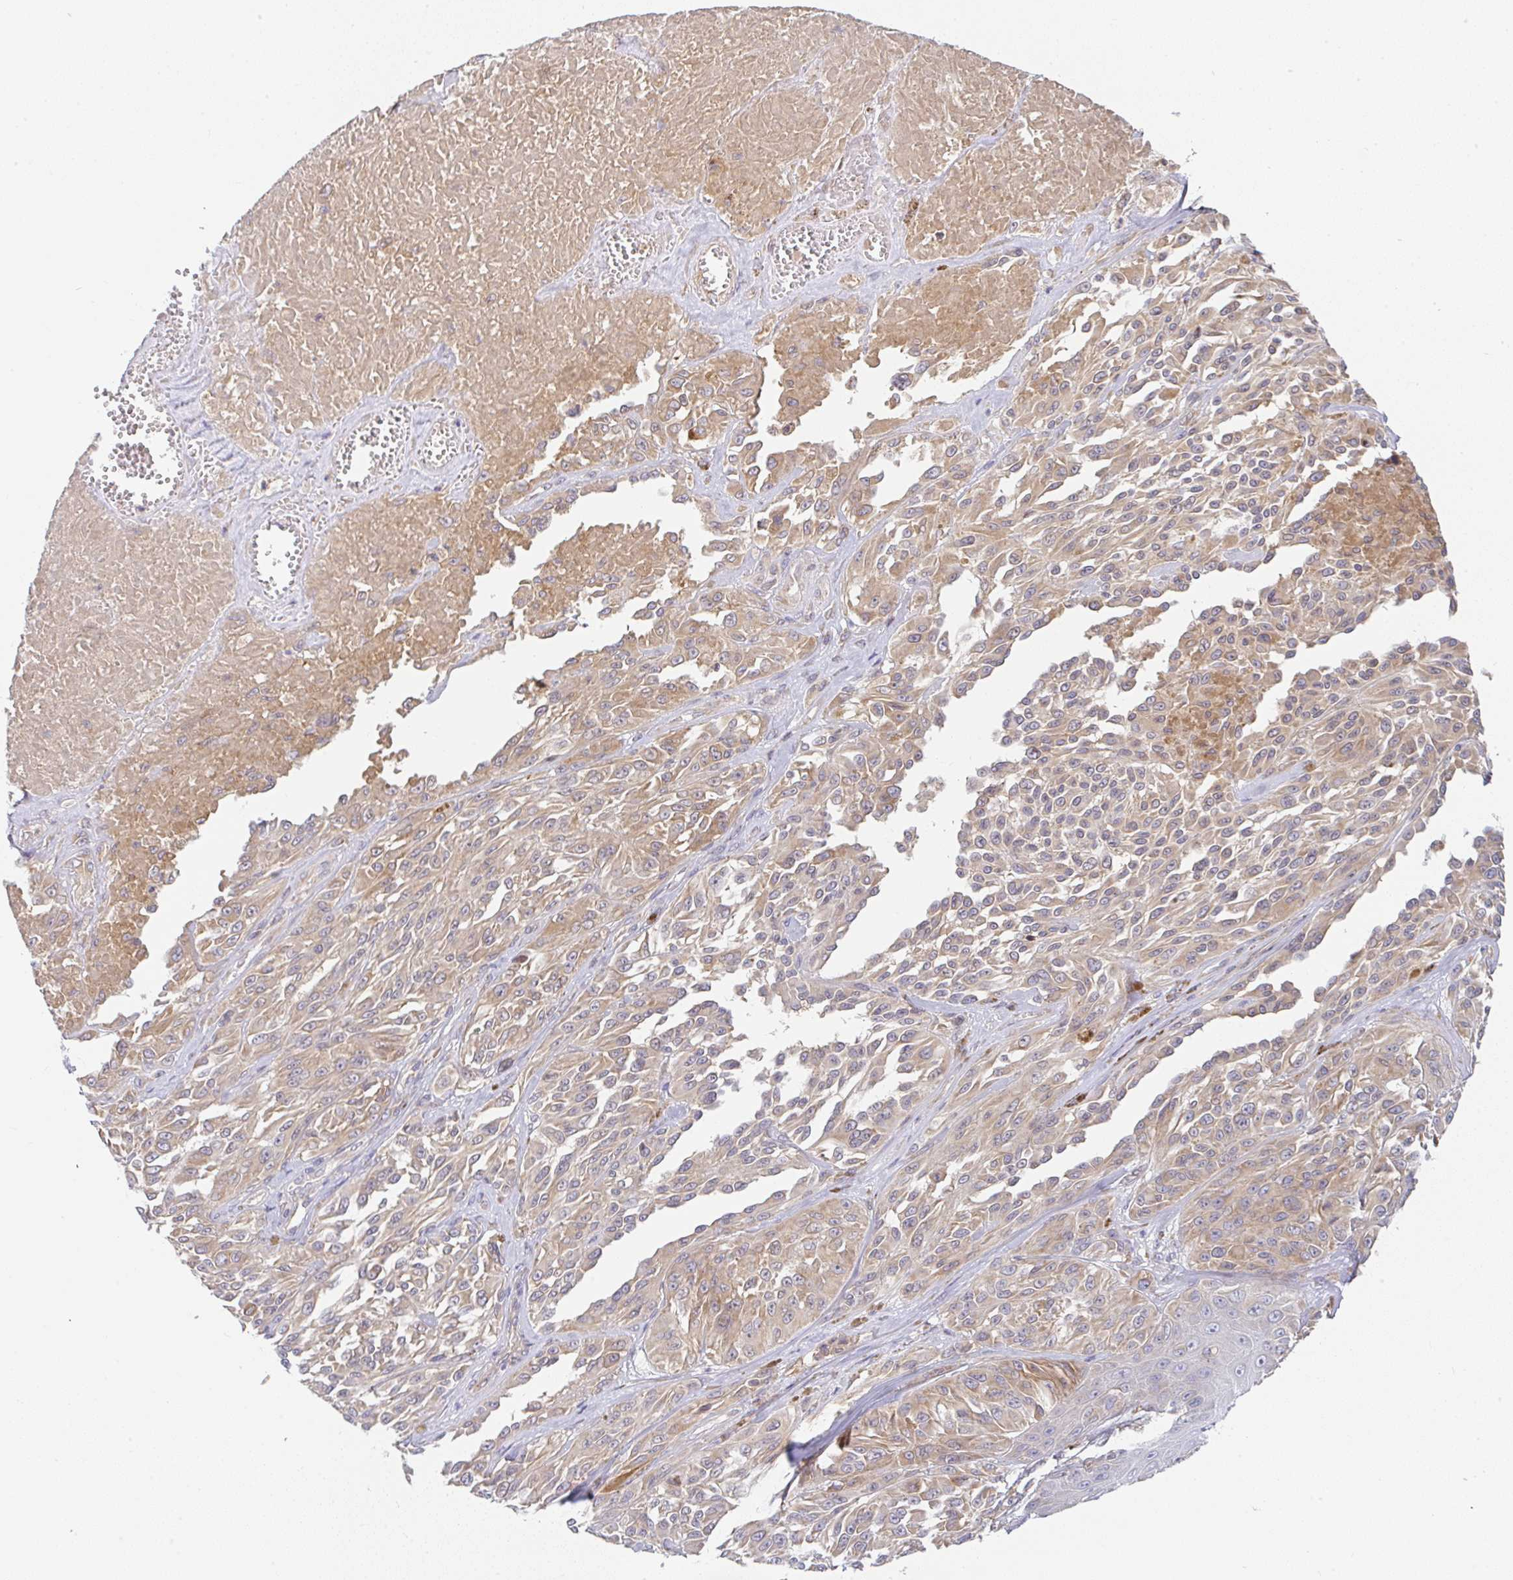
{"staining": {"intensity": "moderate", "quantity": ">75%", "location": "cytoplasmic/membranous"}, "tissue": "melanoma", "cell_type": "Tumor cells", "image_type": "cancer", "snomed": [{"axis": "morphology", "description": "Malignant melanoma, NOS"}, {"axis": "topography", "description": "Skin"}], "caption": "A histopathology image of melanoma stained for a protein demonstrates moderate cytoplasmic/membranous brown staining in tumor cells. (IHC, brightfield microscopy, high magnification).", "gene": "DERL2", "patient": {"sex": "male", "age": 94}}